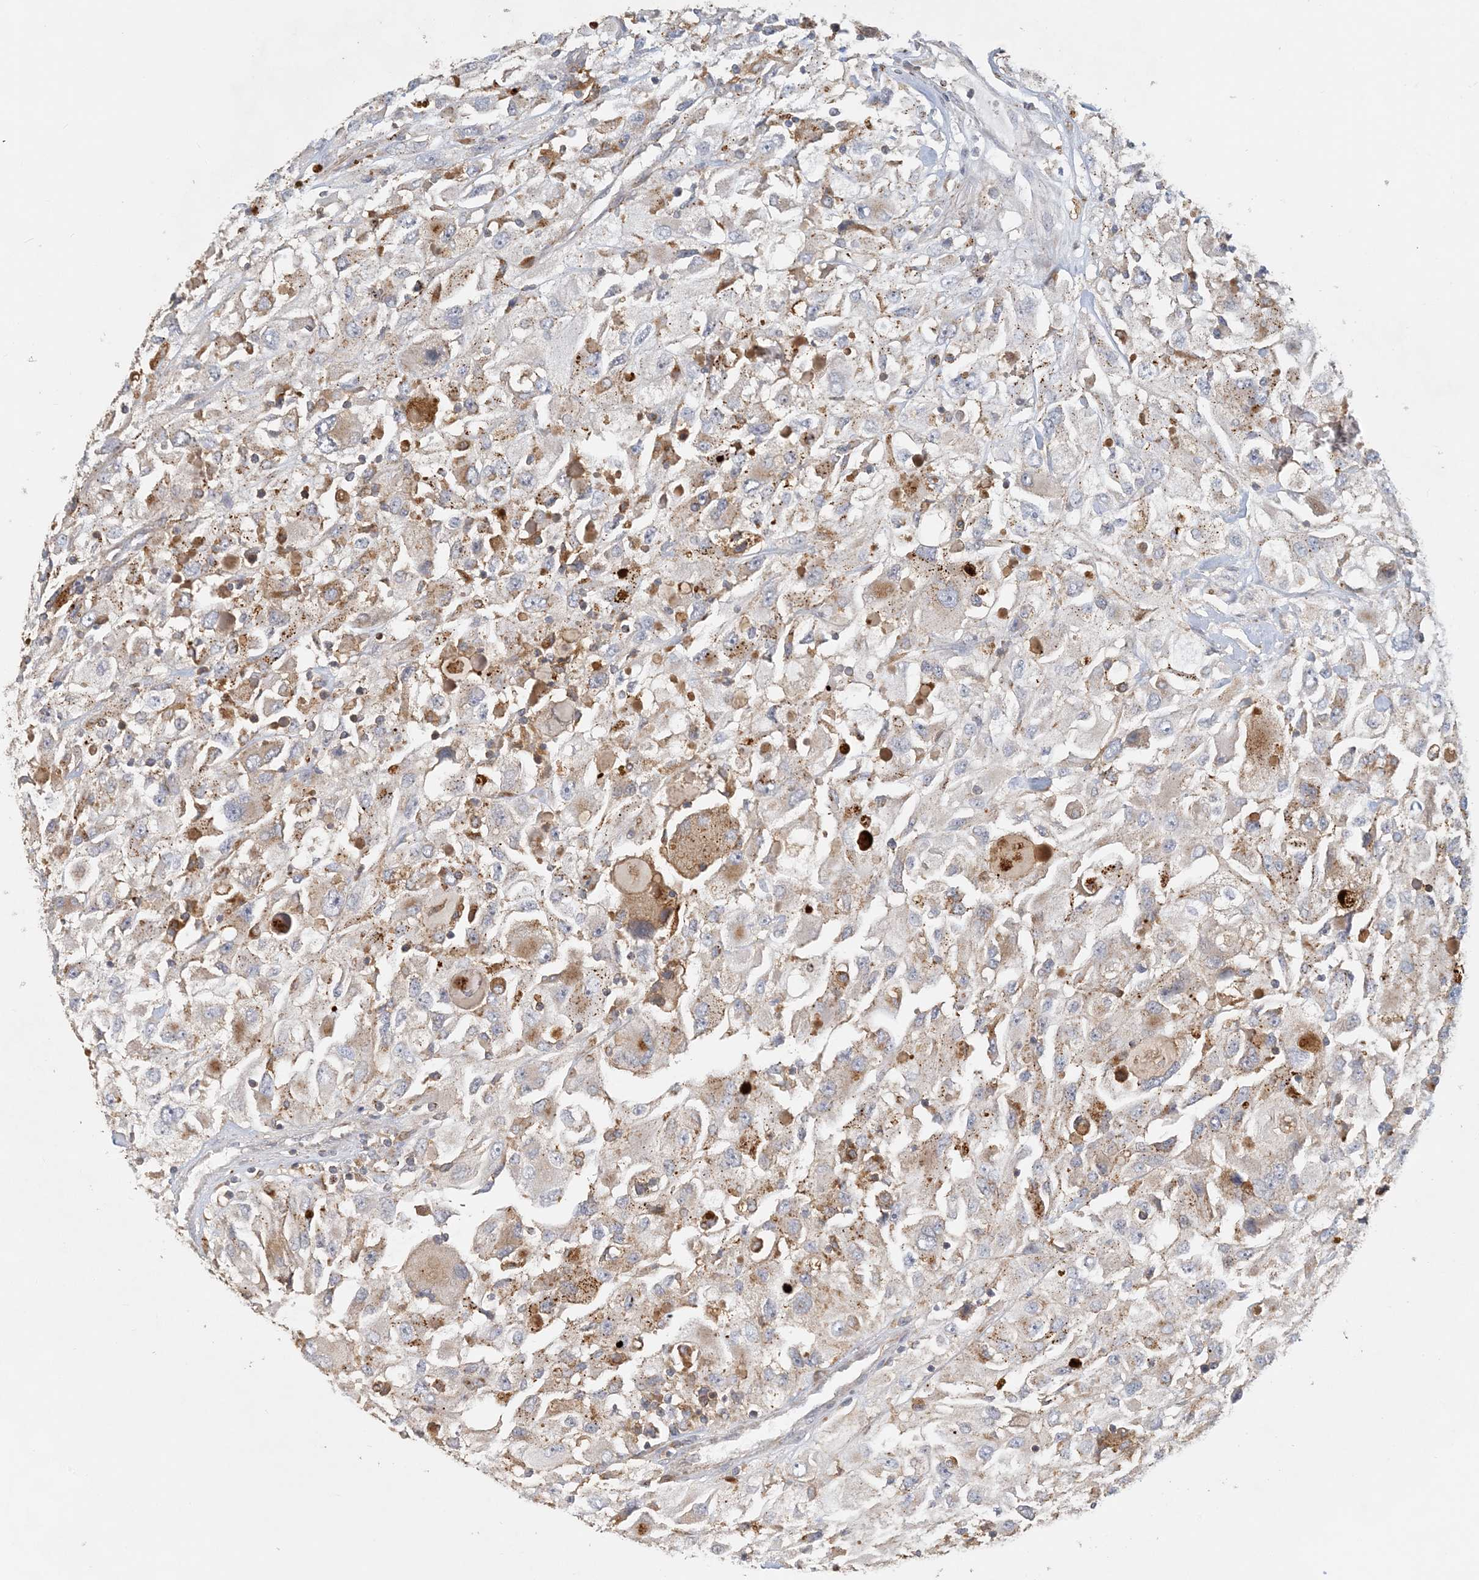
{"staining": {"intensity": "moderate", "quantity": "25%-75%", "location": "cytoplasmic/membranous"}, "tissue": "renal cancer", "cell_type": "Tumor cells", "image_type": "cancer", "snomed": [{"axis": "morphology", "description": "Adenocarcinoma, NOS"}, {"axis": "topography", "description": "Kidney"}], "caption": "This photomicrograph demonstrates adenocarcinoma (renal) stained with immunohistochemistry (IHC) to label a protein in brown. The cytoplasmic/membranous of tumor cells show moderate positivity for the protein. Nuclei are counter-stained blue.", "gene": "SPPL2A", "patient": {"sex": "female", "age": 52}}